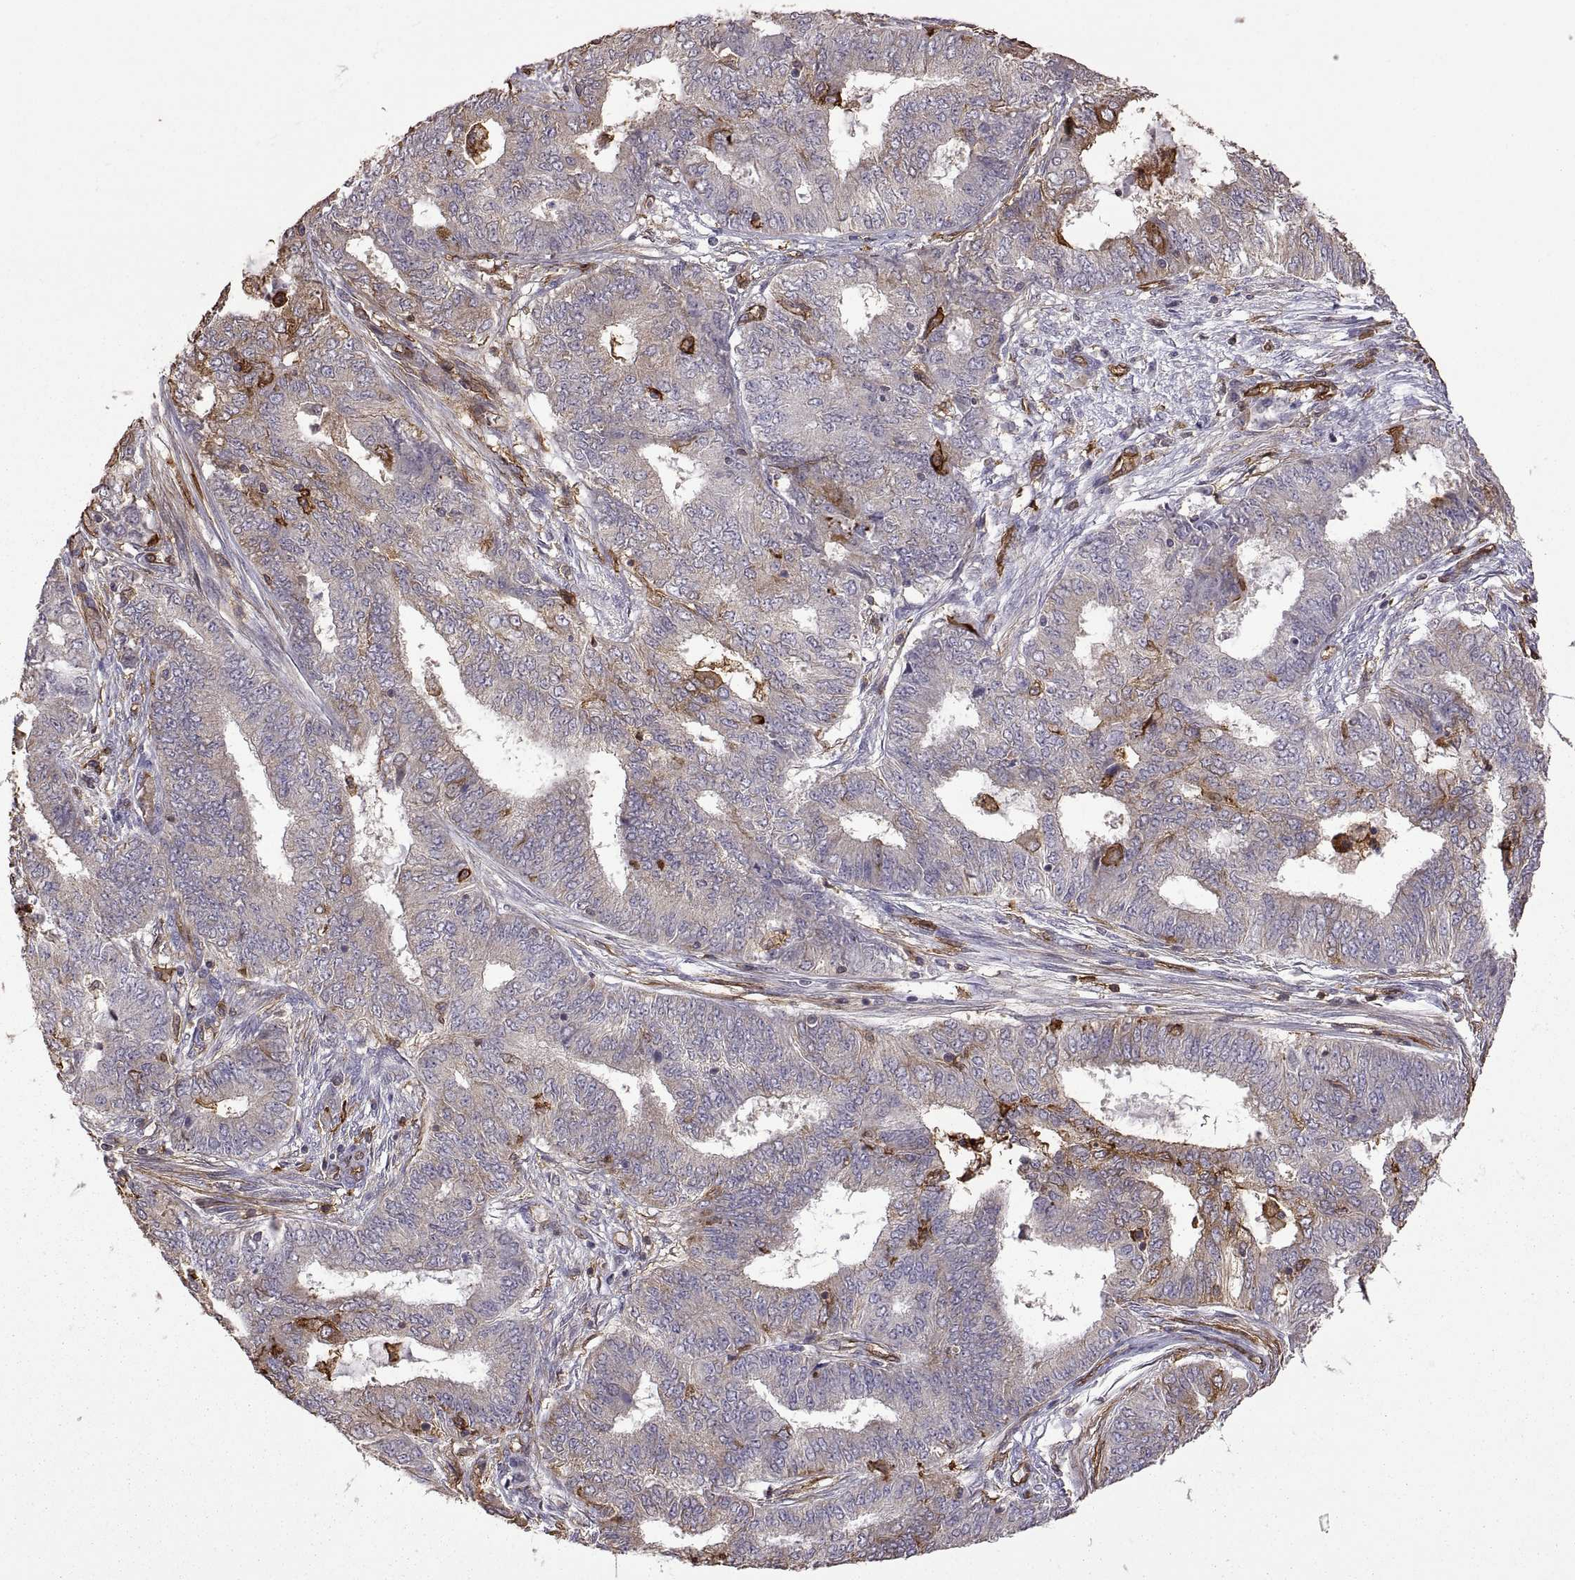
{"staining": {"intensity": "moderate", "quantity": "<25%", "location": "cytoplasmic/membranous"}, "tissue": "endometrial cancer", "cell_type": "Tumor cells", "image_type": "cancer", "snomed": [{"axis": "morphology", "description": "Adenocarcinoma, NOS"}, {"axis": "topography", "description": "Endometrium"}], "caption": "A low amount of moderate cytoplasmic/membranous positivity is seen in about <25% of tumor cells in endometrial cancer tissue.", "gene": "S100A10", "patient": {"sex": "female", "age": 62}}